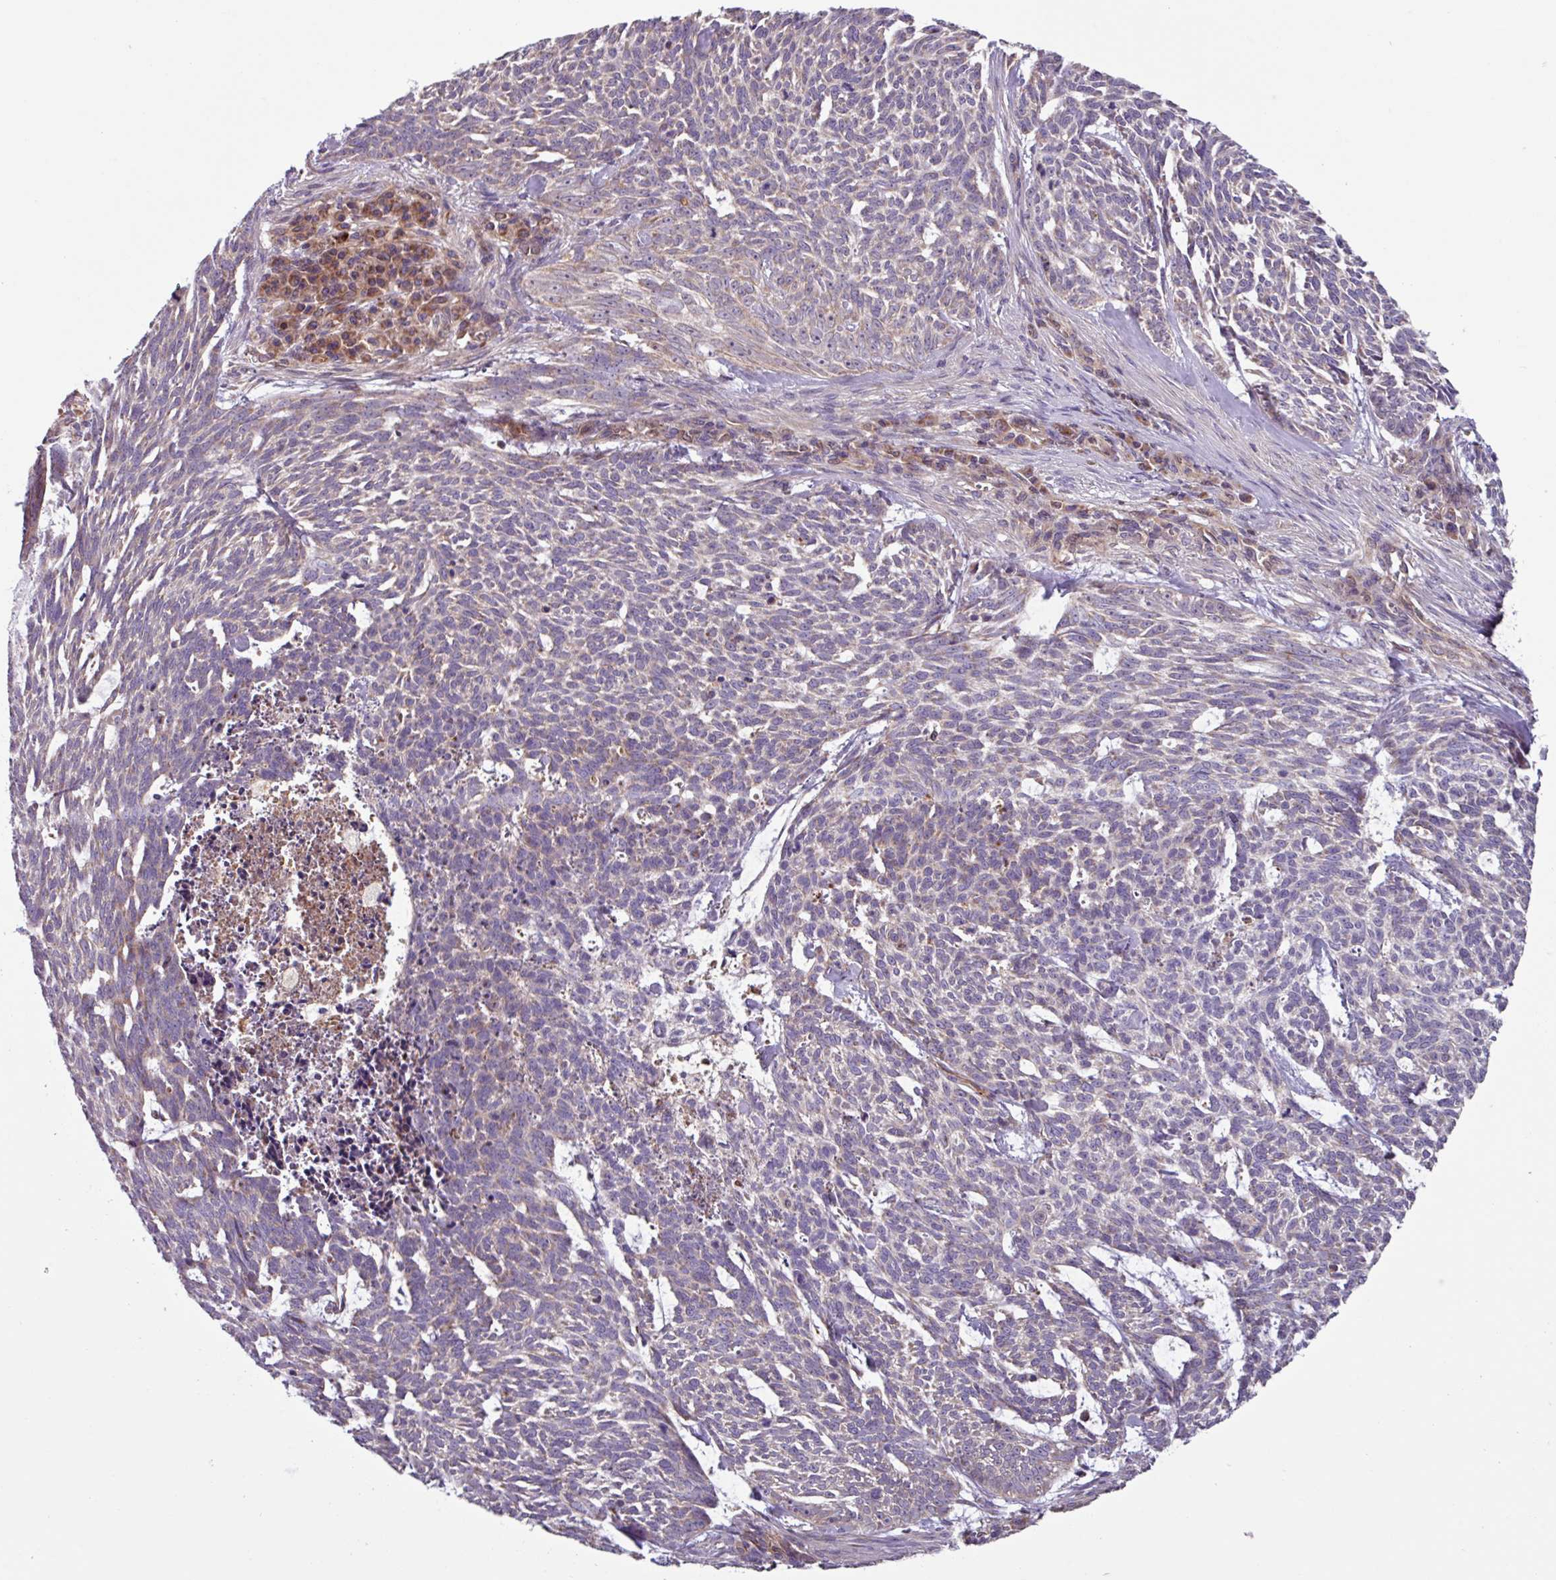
{"staining": {"intensity": "weak", "quantity": "25%-75%", "location": "cytoplasmic/membranous"}, "tissue": "skin cancer", "cell_type": "Tumor cells", "image_type": "cancer", "snomed": [{"axis": "morphology", "description": "Basal cell carcinoma"}, {"axis": "topography", "description": "Skin"}], "caption": "IHC (DAB) staining of human skin basal cell carcinoma displays weak cytoplasmic/membranous protein staining in approximately 25%-75% of tumor cells.", "gene": "PLEKHD1", "patient": {"sex": "female", "age": 93}}